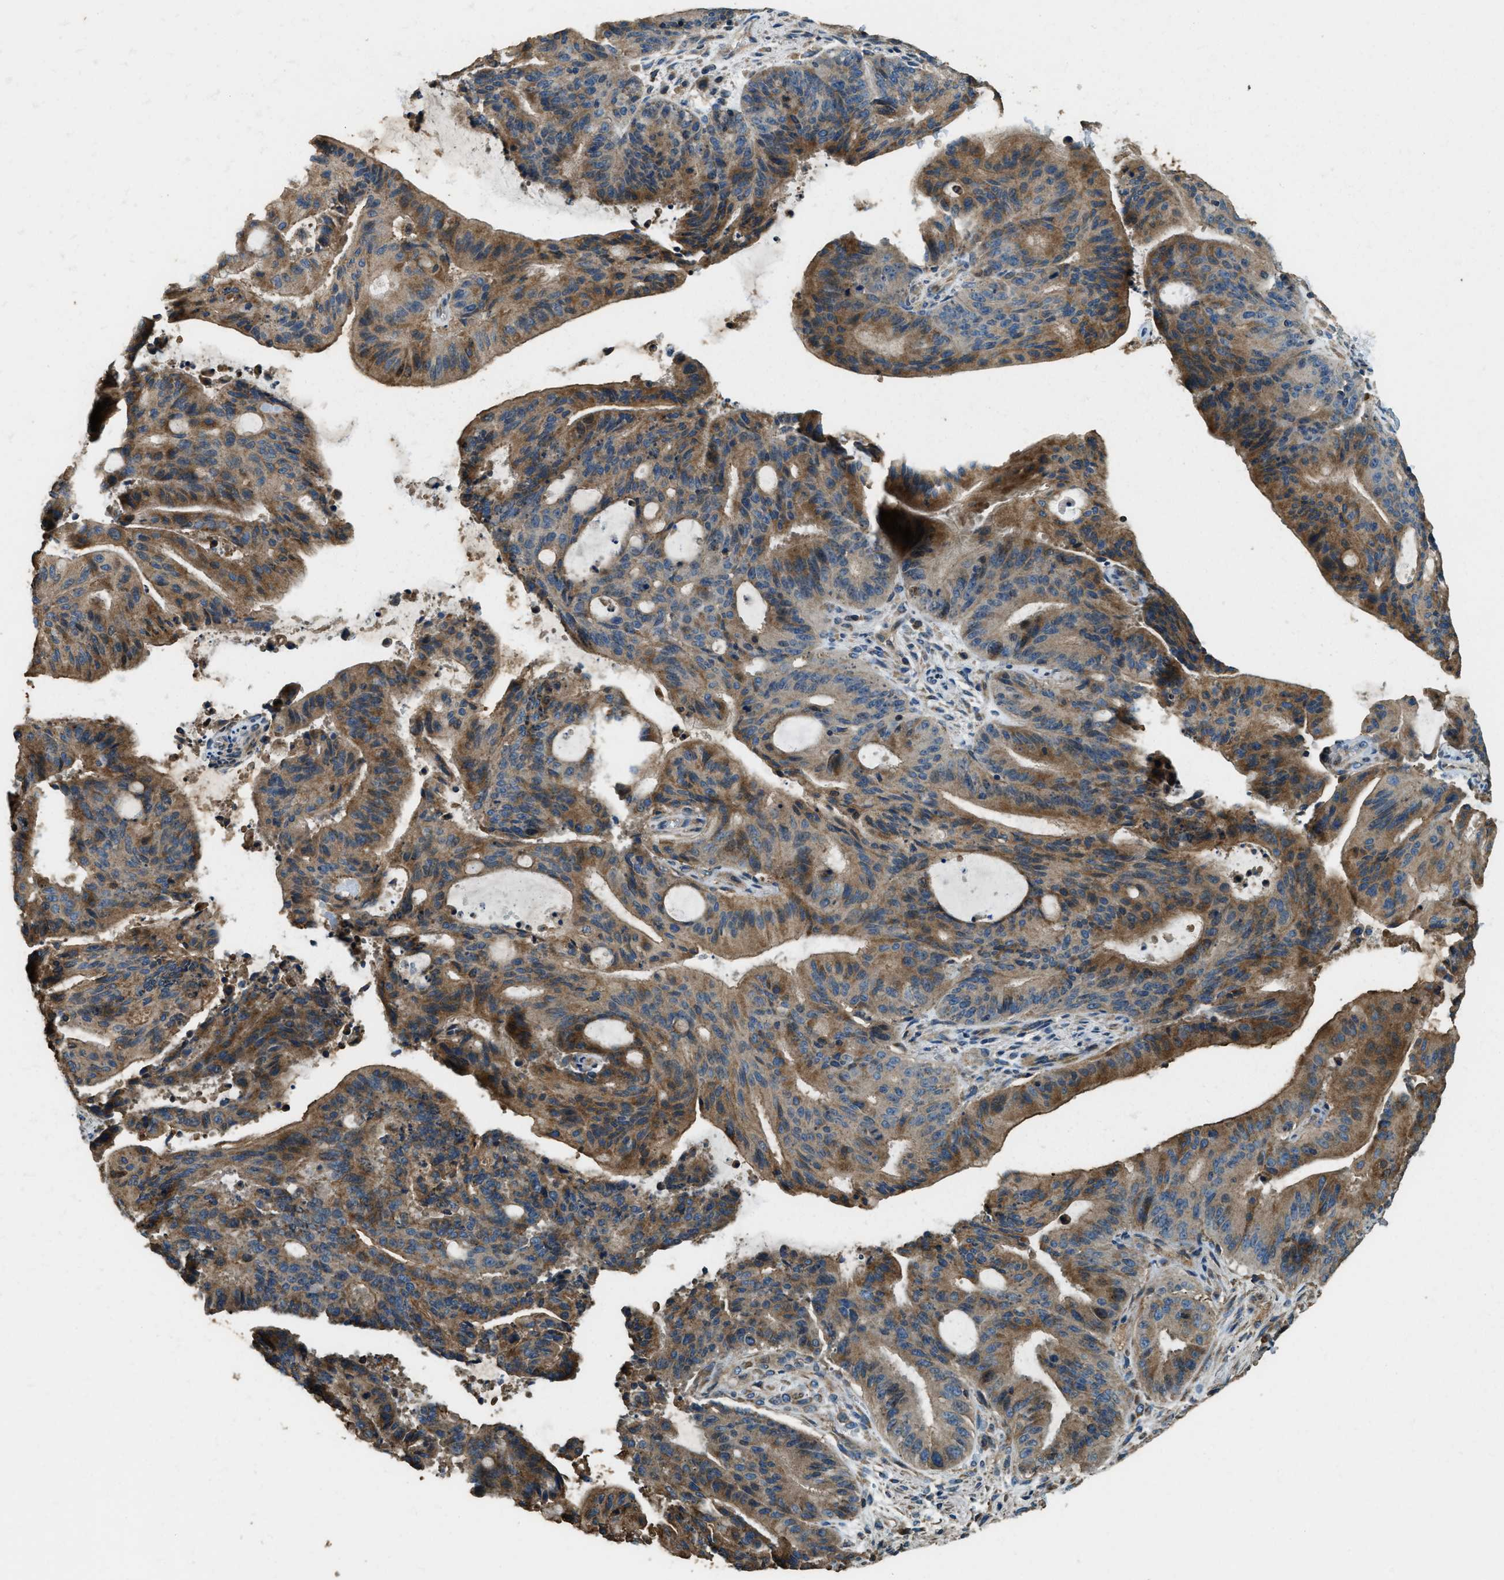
{"staining": {"intensity": "moderate", "quantity": ">75%", "location": "cytoplasmic/membranous"}, "tissue": "liver cancer", "cell_type": "Tumor cells", "image_type": "cancer", "snomed": [{"axis": "morphology", "description": "Normal tissue, NOS"}, {"axis": "morphology", "description": "Cholangiocarcinoma"}, {"axis": "topography", "description": "Liver"}, {"axis": "topography", "description": "Peripheral nerve tissue"}], "caption": "High-magnification brightfield microscopy of liver cancer (cholangiocarcinoma) stained with DAB (3,3'-diaminobenzidine) (brown) and counterstained with hematoxylin (blue). tumor cells exhibit moderate cytoplasmic/membranous expression is seen in about>75% of cells.", "gene": "ERGIC1", "patient": {"sex": "female", "age": 73}}